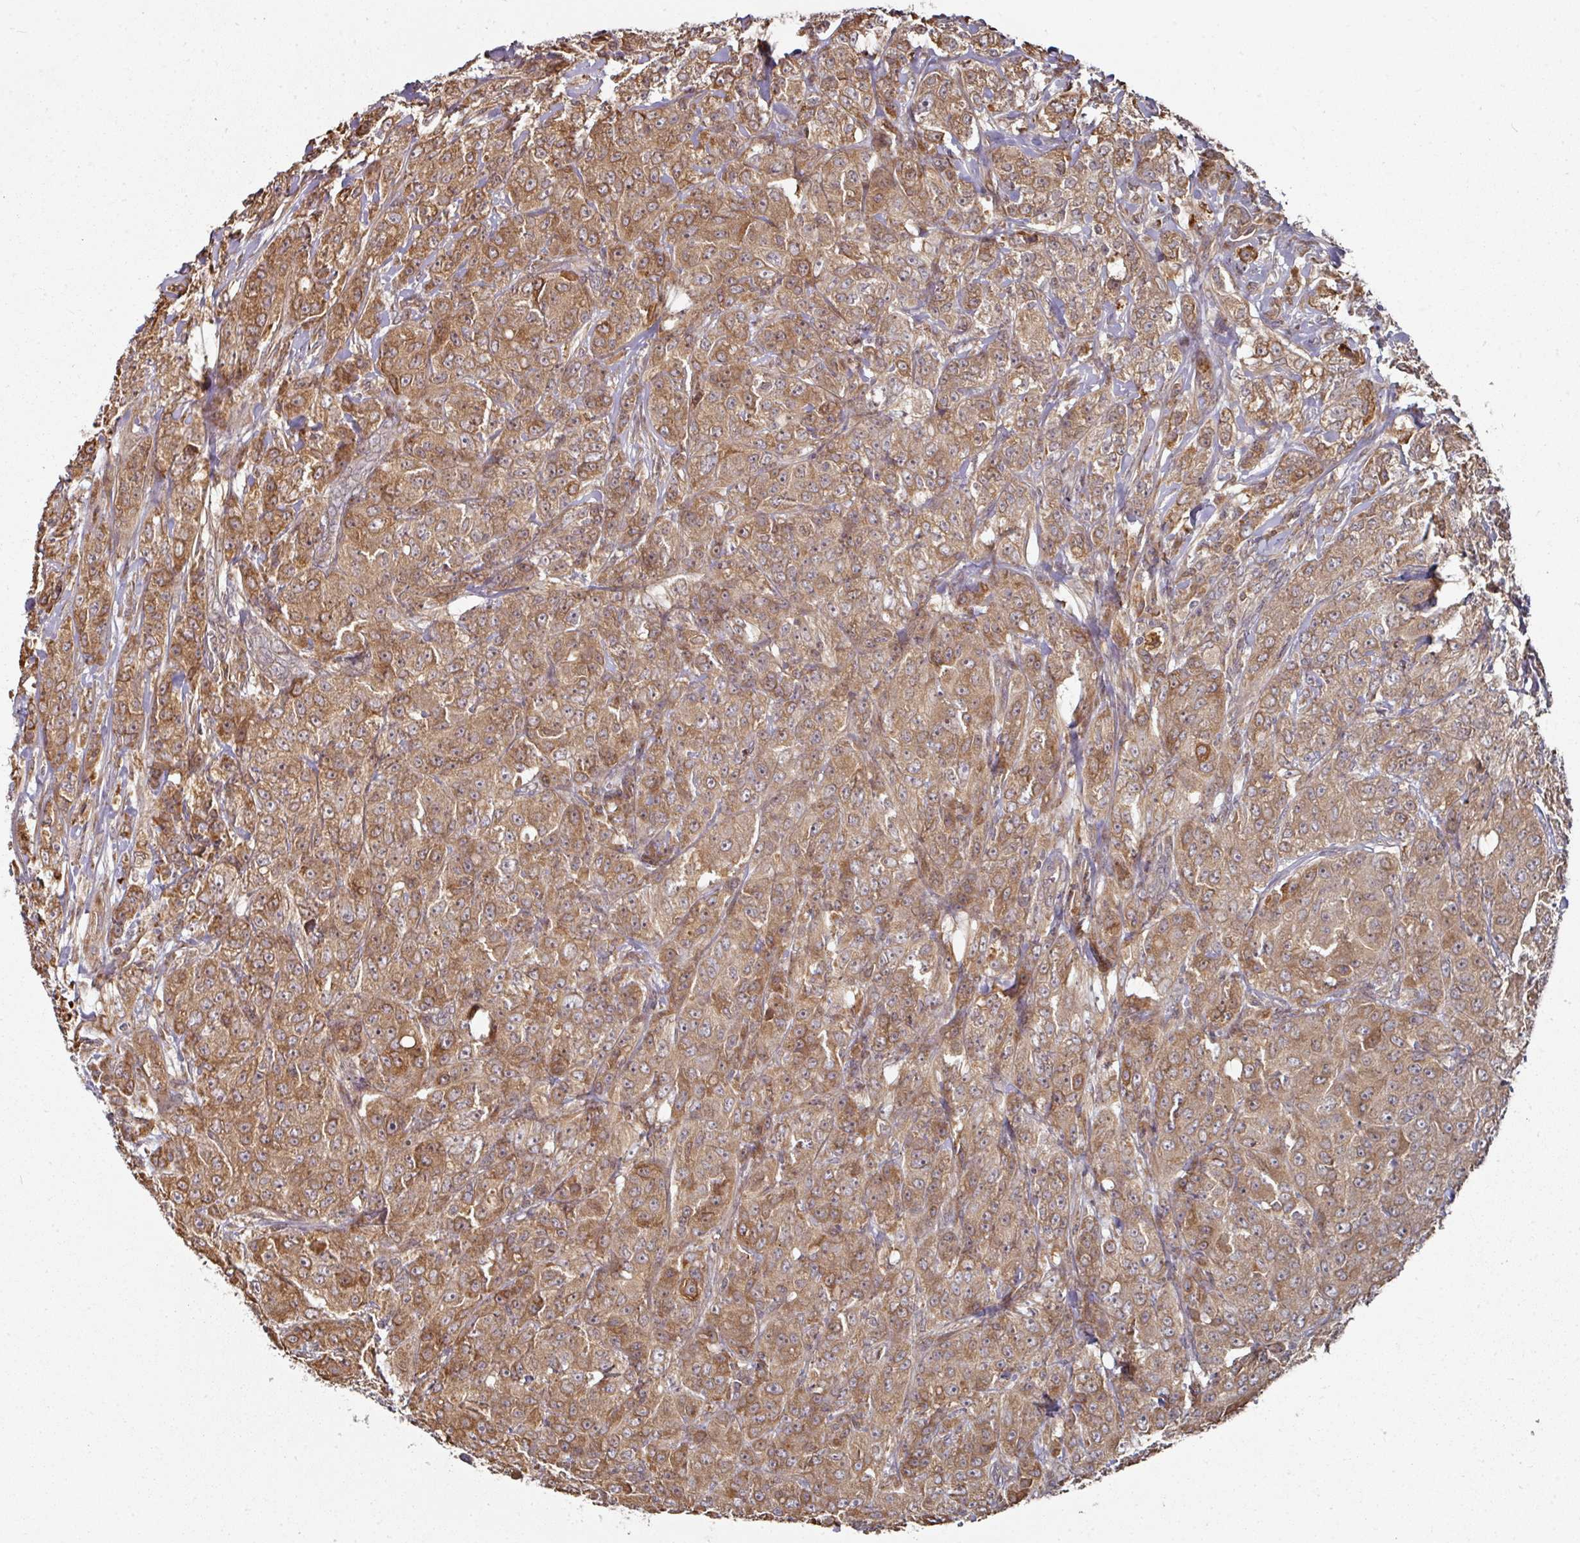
{"staining": {"intensity": "strong", "quantity": ">75%", "location": "cytoplasmic/membranous,nuclear"}, "tissue": "breast cancer", "cell_type": "Tumor cells", "image_type": "cancer", "snomed": [{"axis": "morphology", "description": "Duct carcinoma"}, {"axis": "topography", "description": "Breast"}], "caption": "Immunohistochemical staining of breast intraductal carcinoma displays strong cytoplasmic/membranous and nuclear protein positivity in about >75% of tumor cells.", "gene": "CEP95", "patient": {"sex": "female", "age": 43}}